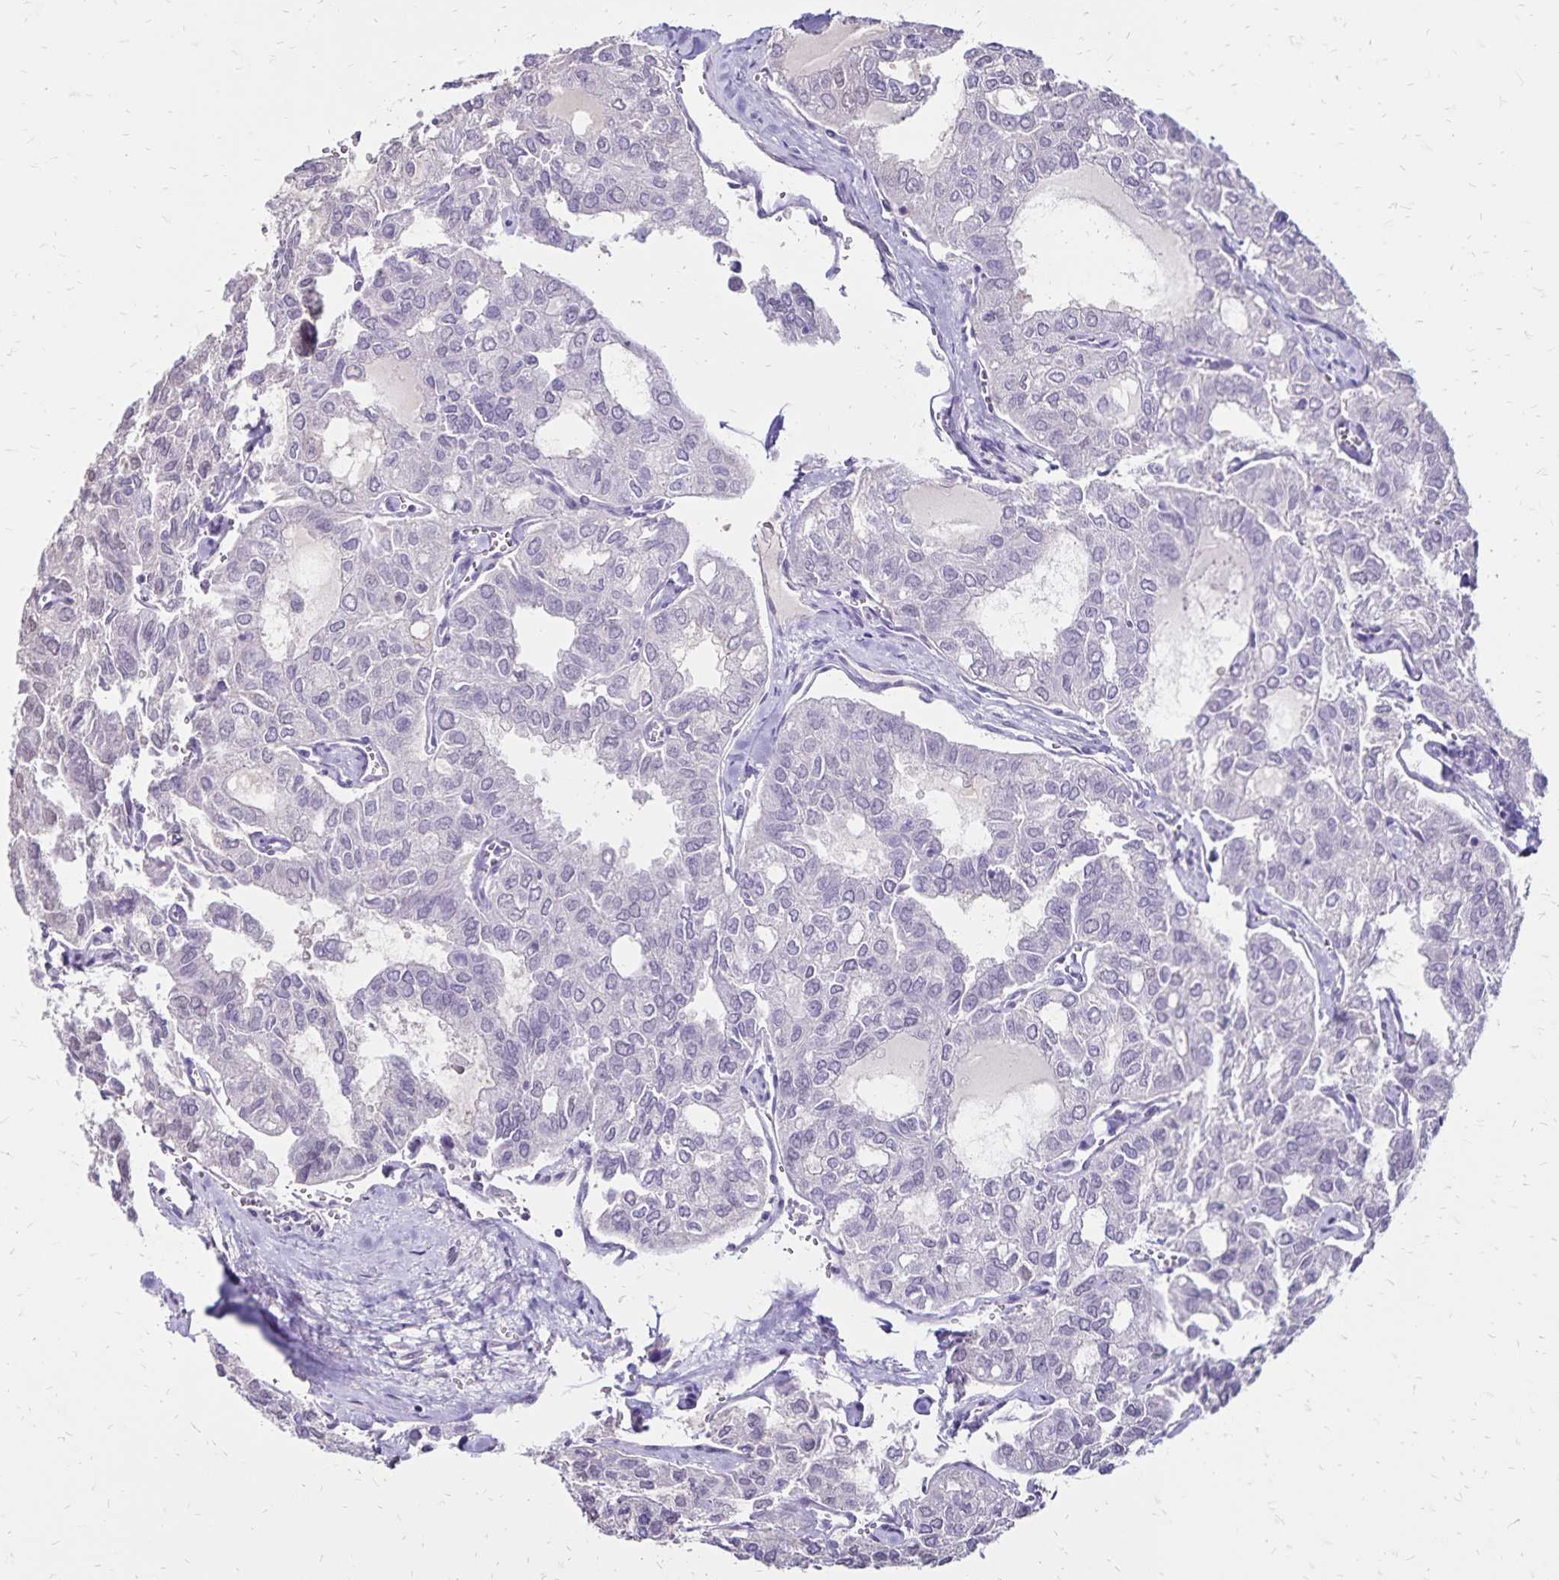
{"staining": {"intensity": "negative", "quantity": "none", "location": "none"}, "tissue": "thyroid cancer", "cell_type": "Tumor cells", "image_type": "cancer", "snomed": [{"axis": "morphology", "description": "Follicular adenoma carcinoma, NOS"}, {"axis": "topography", "description": "Thyroid gland"}], "caption": "There is no significant positivity in tumor cells of thyroid follicular adenoma carcinoma. (DAB IHC, high magnification).", "gene": "SH3GL3", "patient": {"sex": "male", "age": 75}}